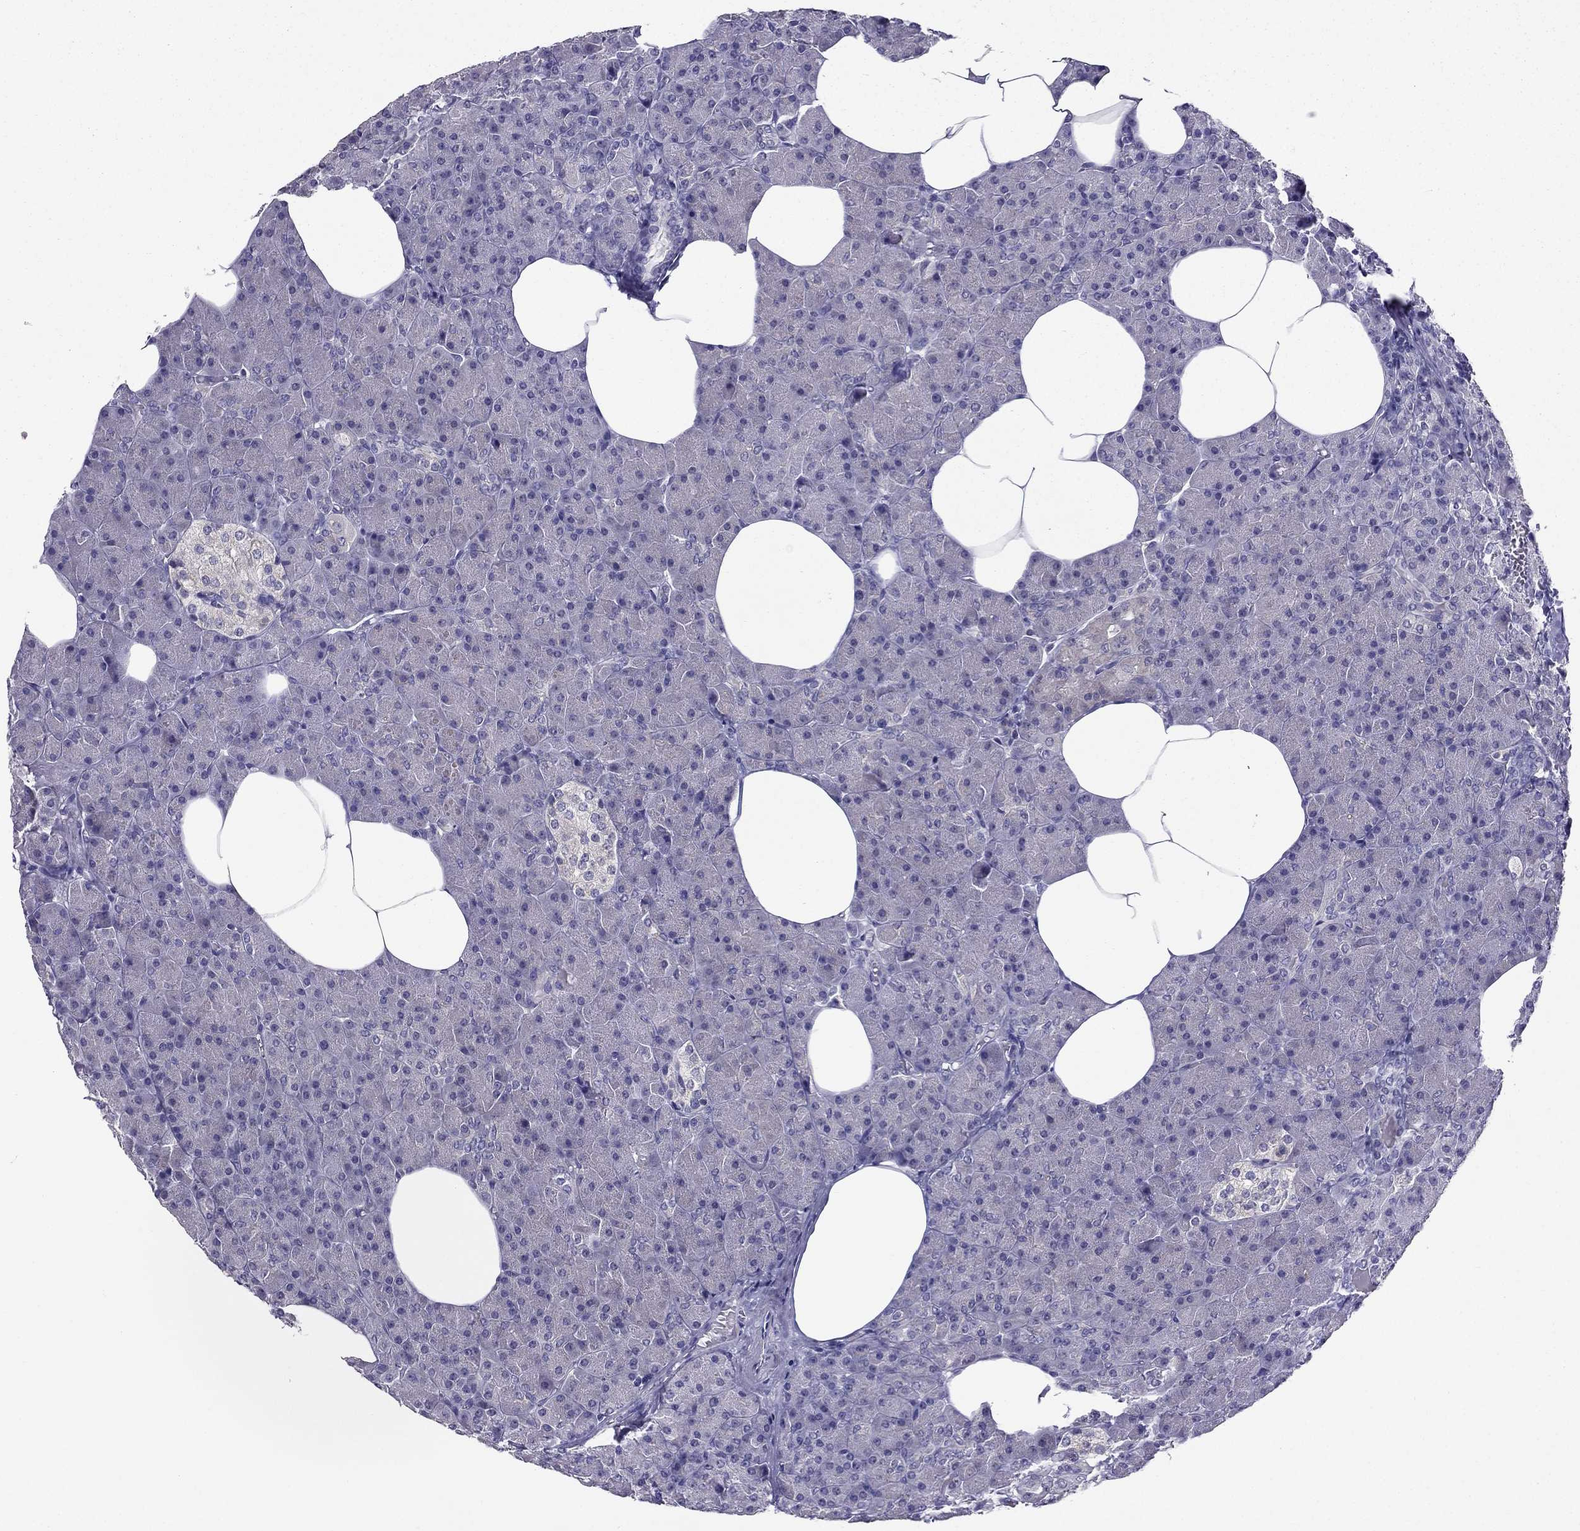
{"staining": {"intensity": "negative", "quantity": "none", "location": "none"}, "tissue": "pancreas", "cell_type": "Exocrine glandular cells", "image_type": "normal", "snomed": [{"axis": "morphology", "description": "Normal tissue, NOS"}, {"axis": "topography", "description": "Pancreas"}], "caption": "A photomicrograph of pancreas stained for a protein demonstrates no brown staining in exocrine glandular cells. (DAB immunohistochemistry, high magnification).", "gene": "AAK1", "patient": {"sex": "female", "age": 45}}